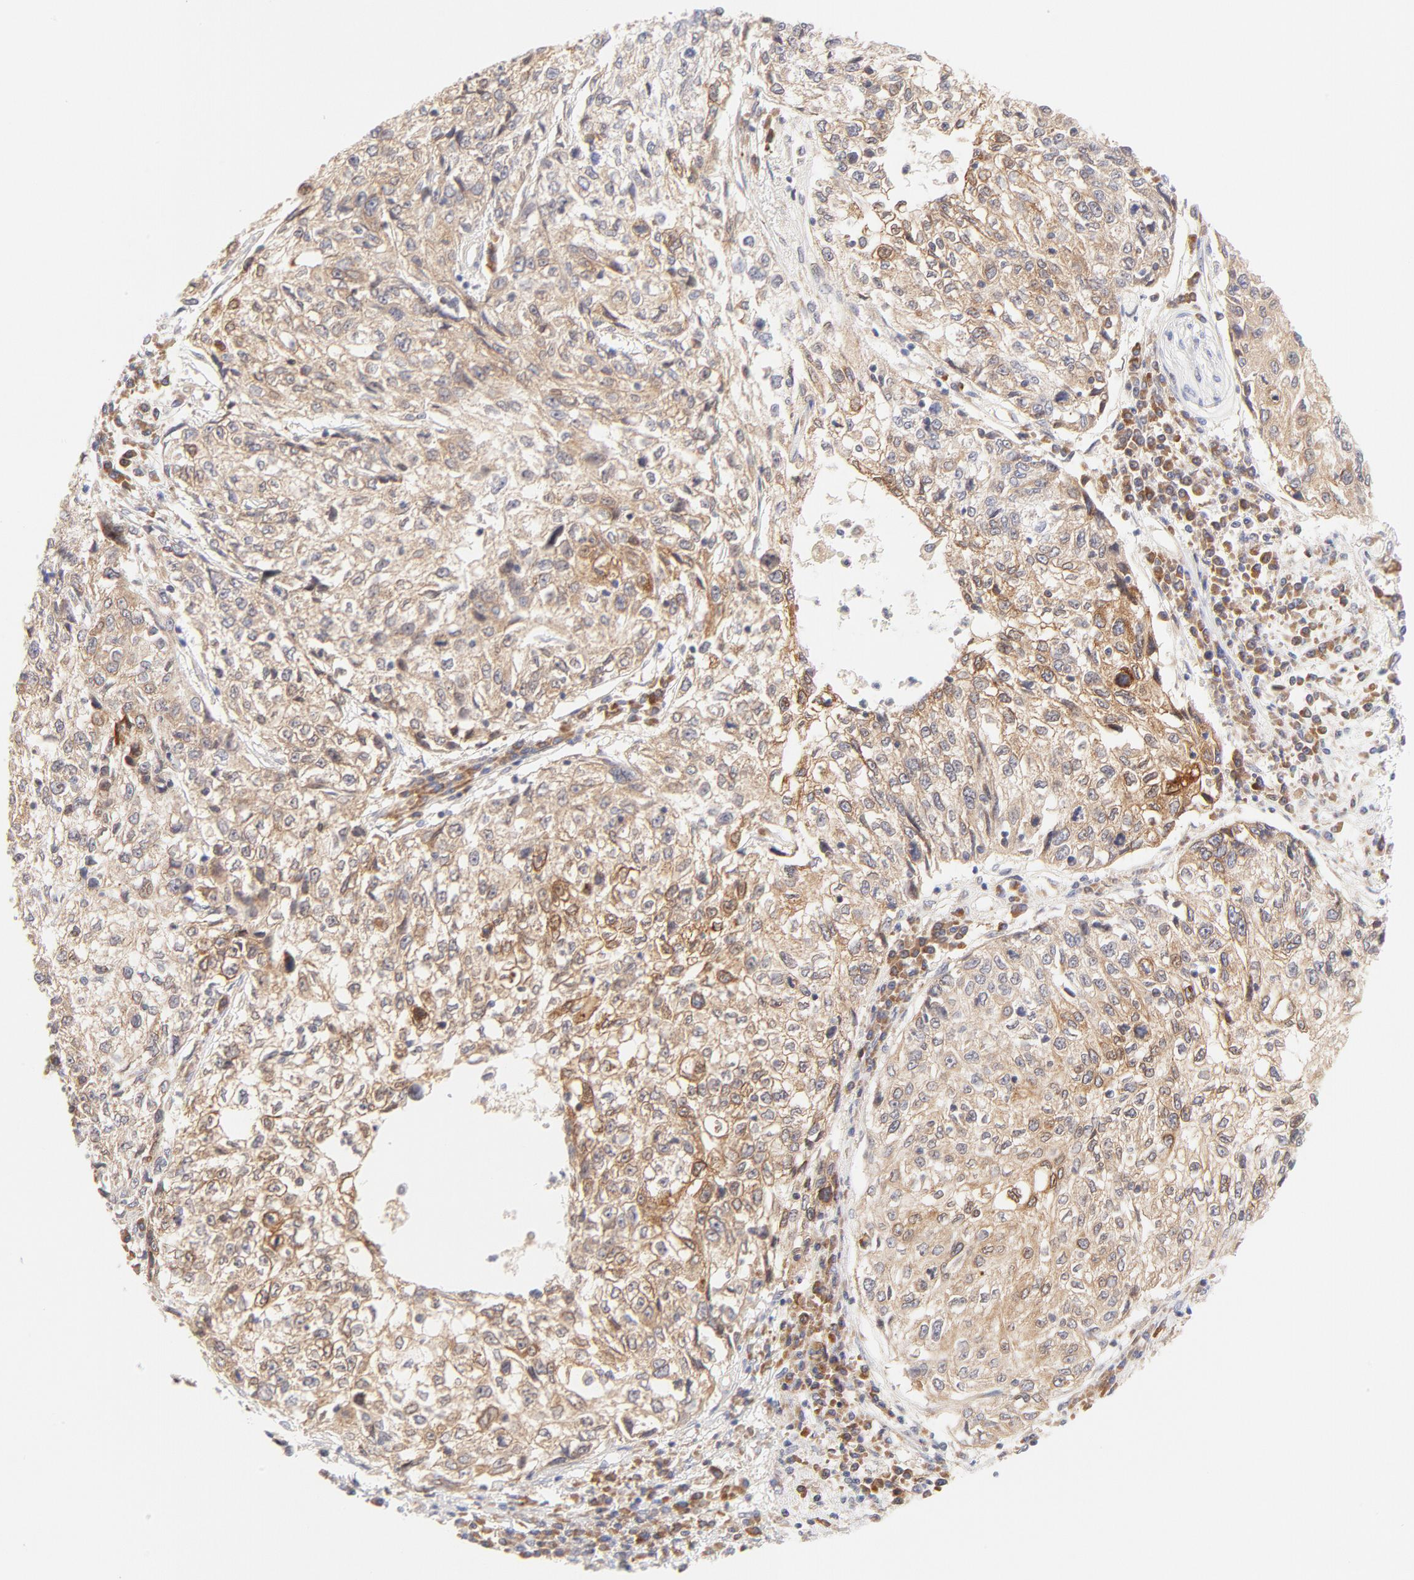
{"staining": {"intensity": "moderate", "quantity": ">75%", "location": "cytoplasmic/membranous"}, "tissue": "cervical cancer", "cell_type": "Tumor cells", "image_type": "cancer", "snomed": [{"axis": "morphology", "description": "Squamous cell carcinoma, NOS"}, {"axis": "topography", "description": "Cervix"}], "caption": "Immunohistochemical staining of human cervical cancer displays moderate cytoplasmic/membranous protein positivity in about >75% of tumor cells.", "gene": "RPS6KA1", "patient": {"sex": "female", "age": 57}}